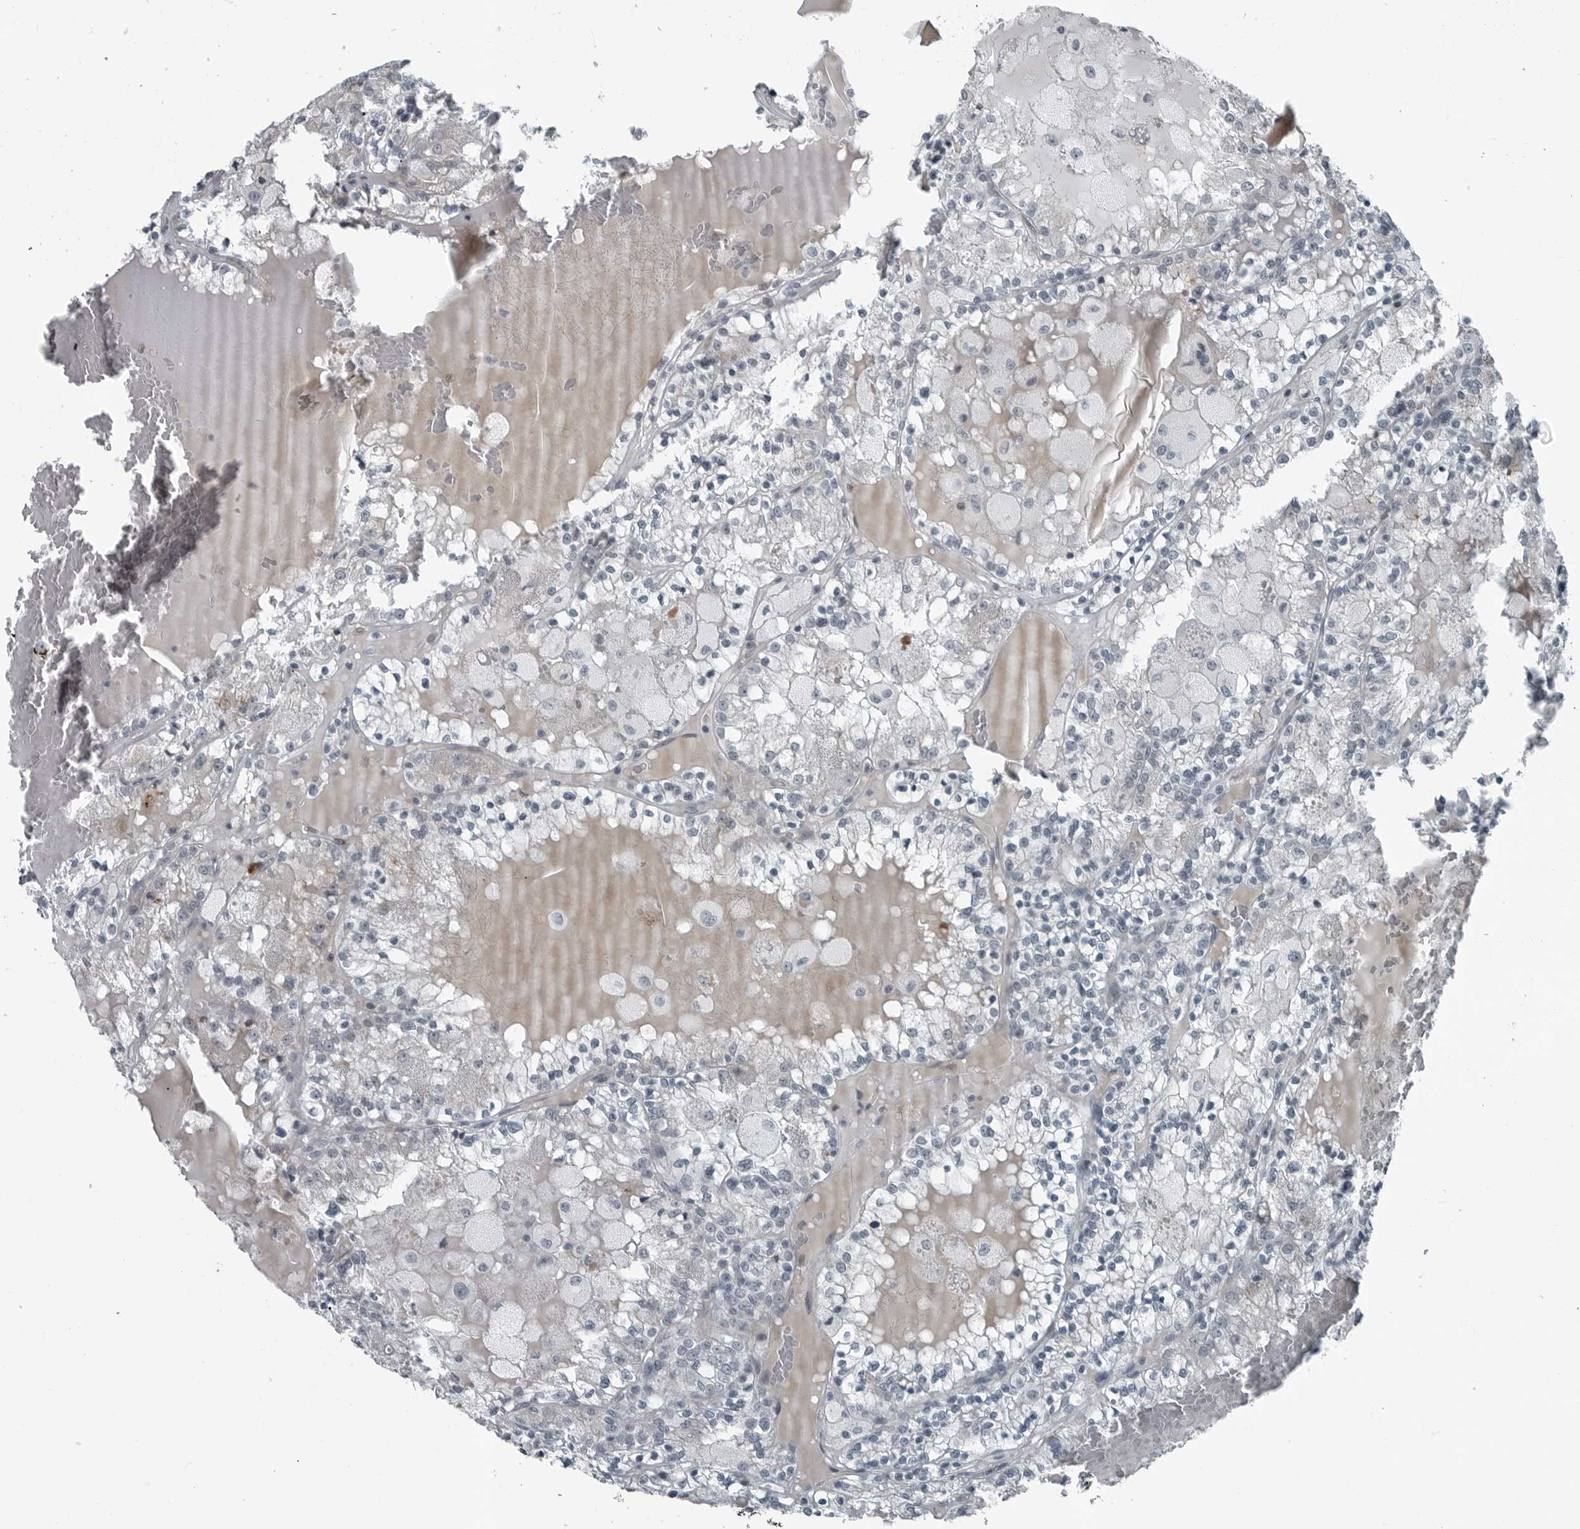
{"staining": {"intensity": "negative", "quantity": "none", "location": "none"}, "tissue": "renal cancer", "cell_type": "Tumor cells", "image_type": "cancer", "snomed": [{"axis": "morphology", "description": "Adenocarcinoma, NOS"}, {"axis": "topography", "description": "Kidney"}], "caption": "IHC of human renal cancer (adenocarcinoma) exhibits no staining in tumor cells.", "gene": "DNAAF11", "patient": {"sex": "female", "age": 56}}